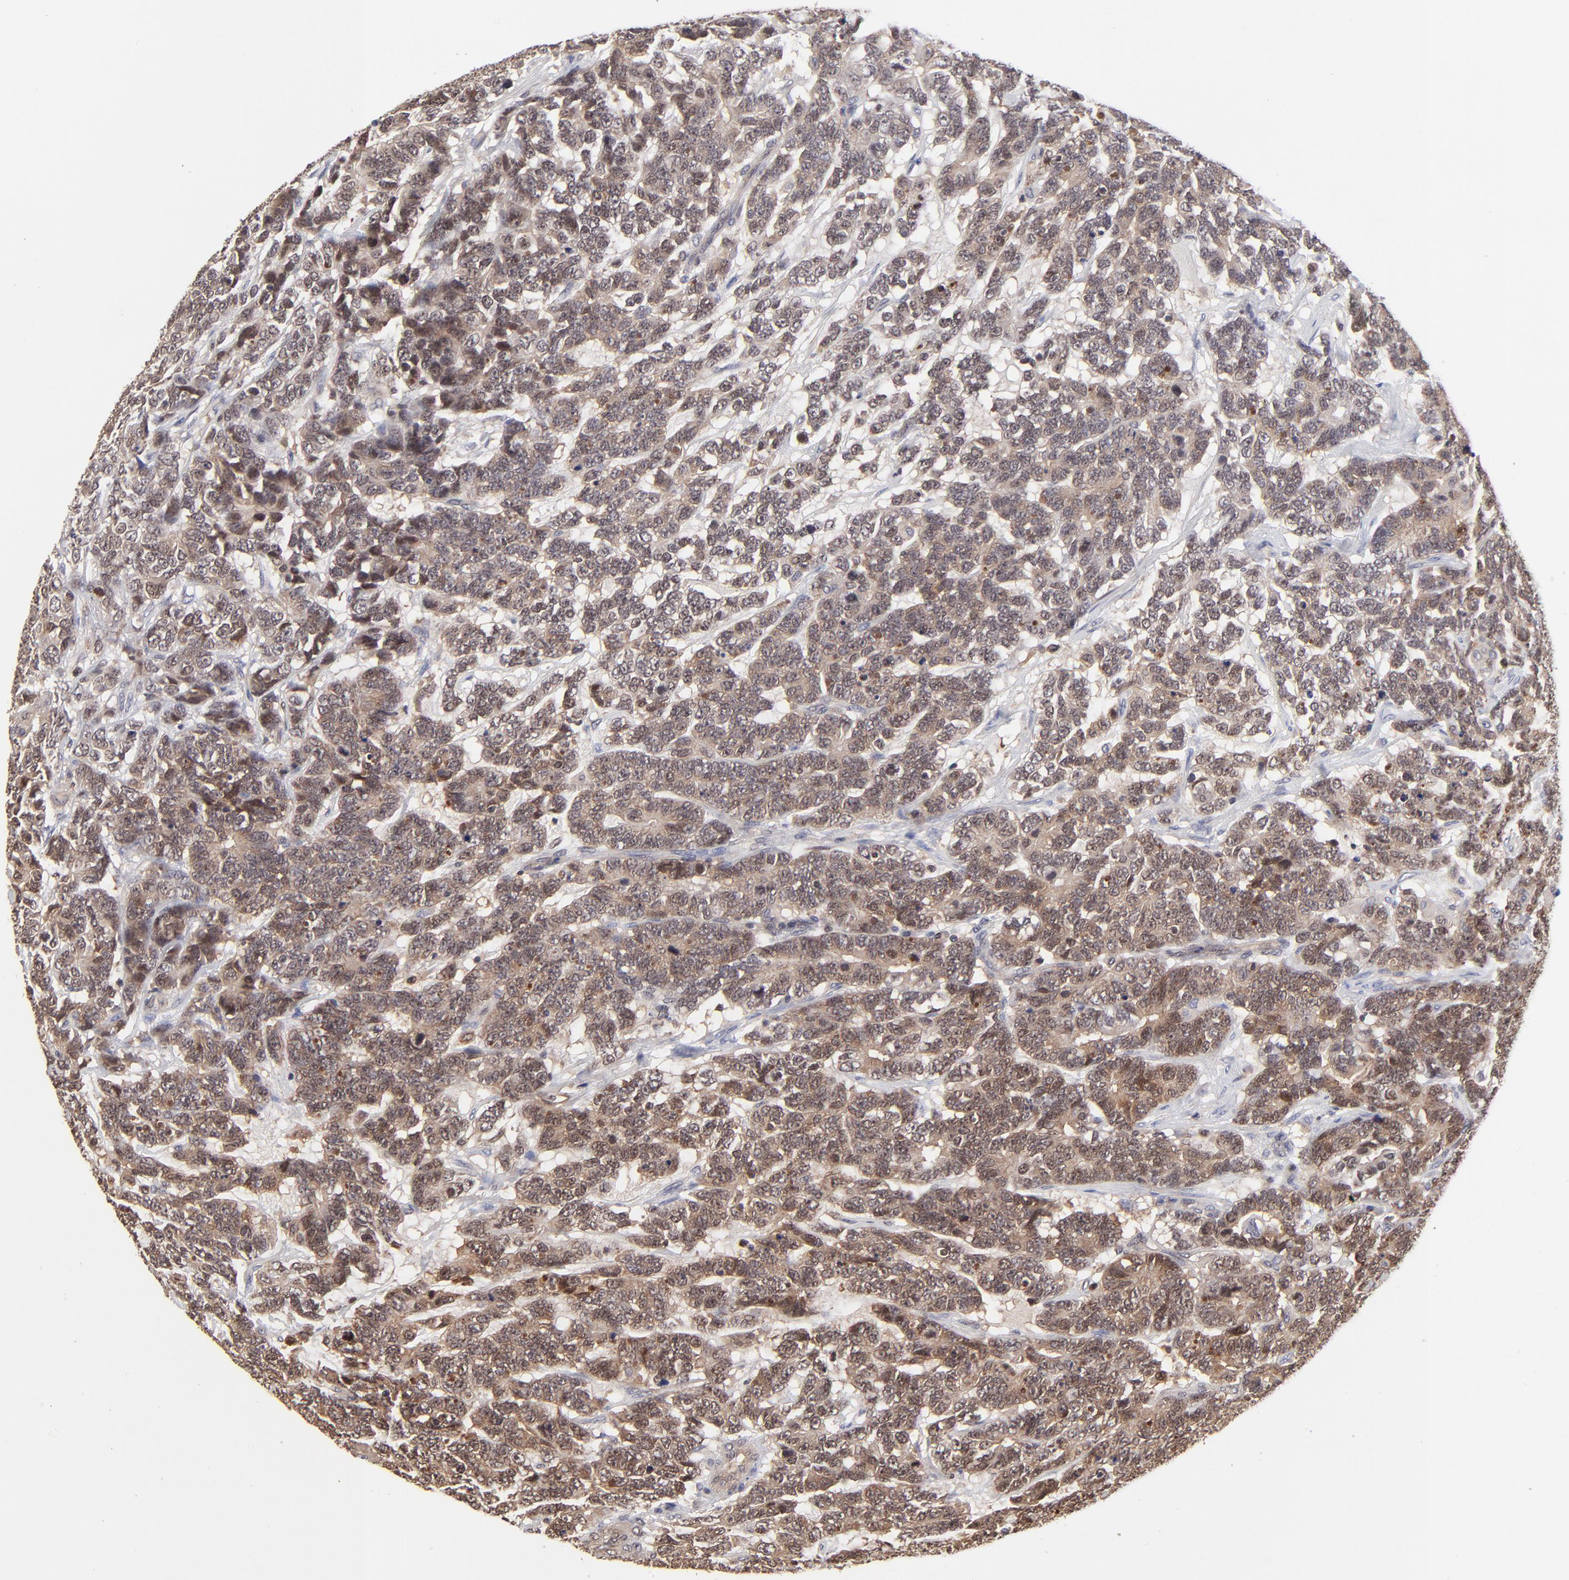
{"staining": {"intensity": "moderate", "quantity": ">75%", "location": "cytoplasmic/membranous,nuclear"}, "tissue": "testis cancer", "cell_type": "Tumor cells", "image_type": "cancer", "snomed": [{"axis": "morphology", "description": "Carcinoma, Embryonal, NOS"}, {"axis": "topography", "description": "Testis"}], "caption": "Human embryonal carcinoma (testis) stained with a protein marker exhibits moderate staining in tumor cells.", "gene": "DCTPP1", "patient": {"sex": "male", "age": 26}}